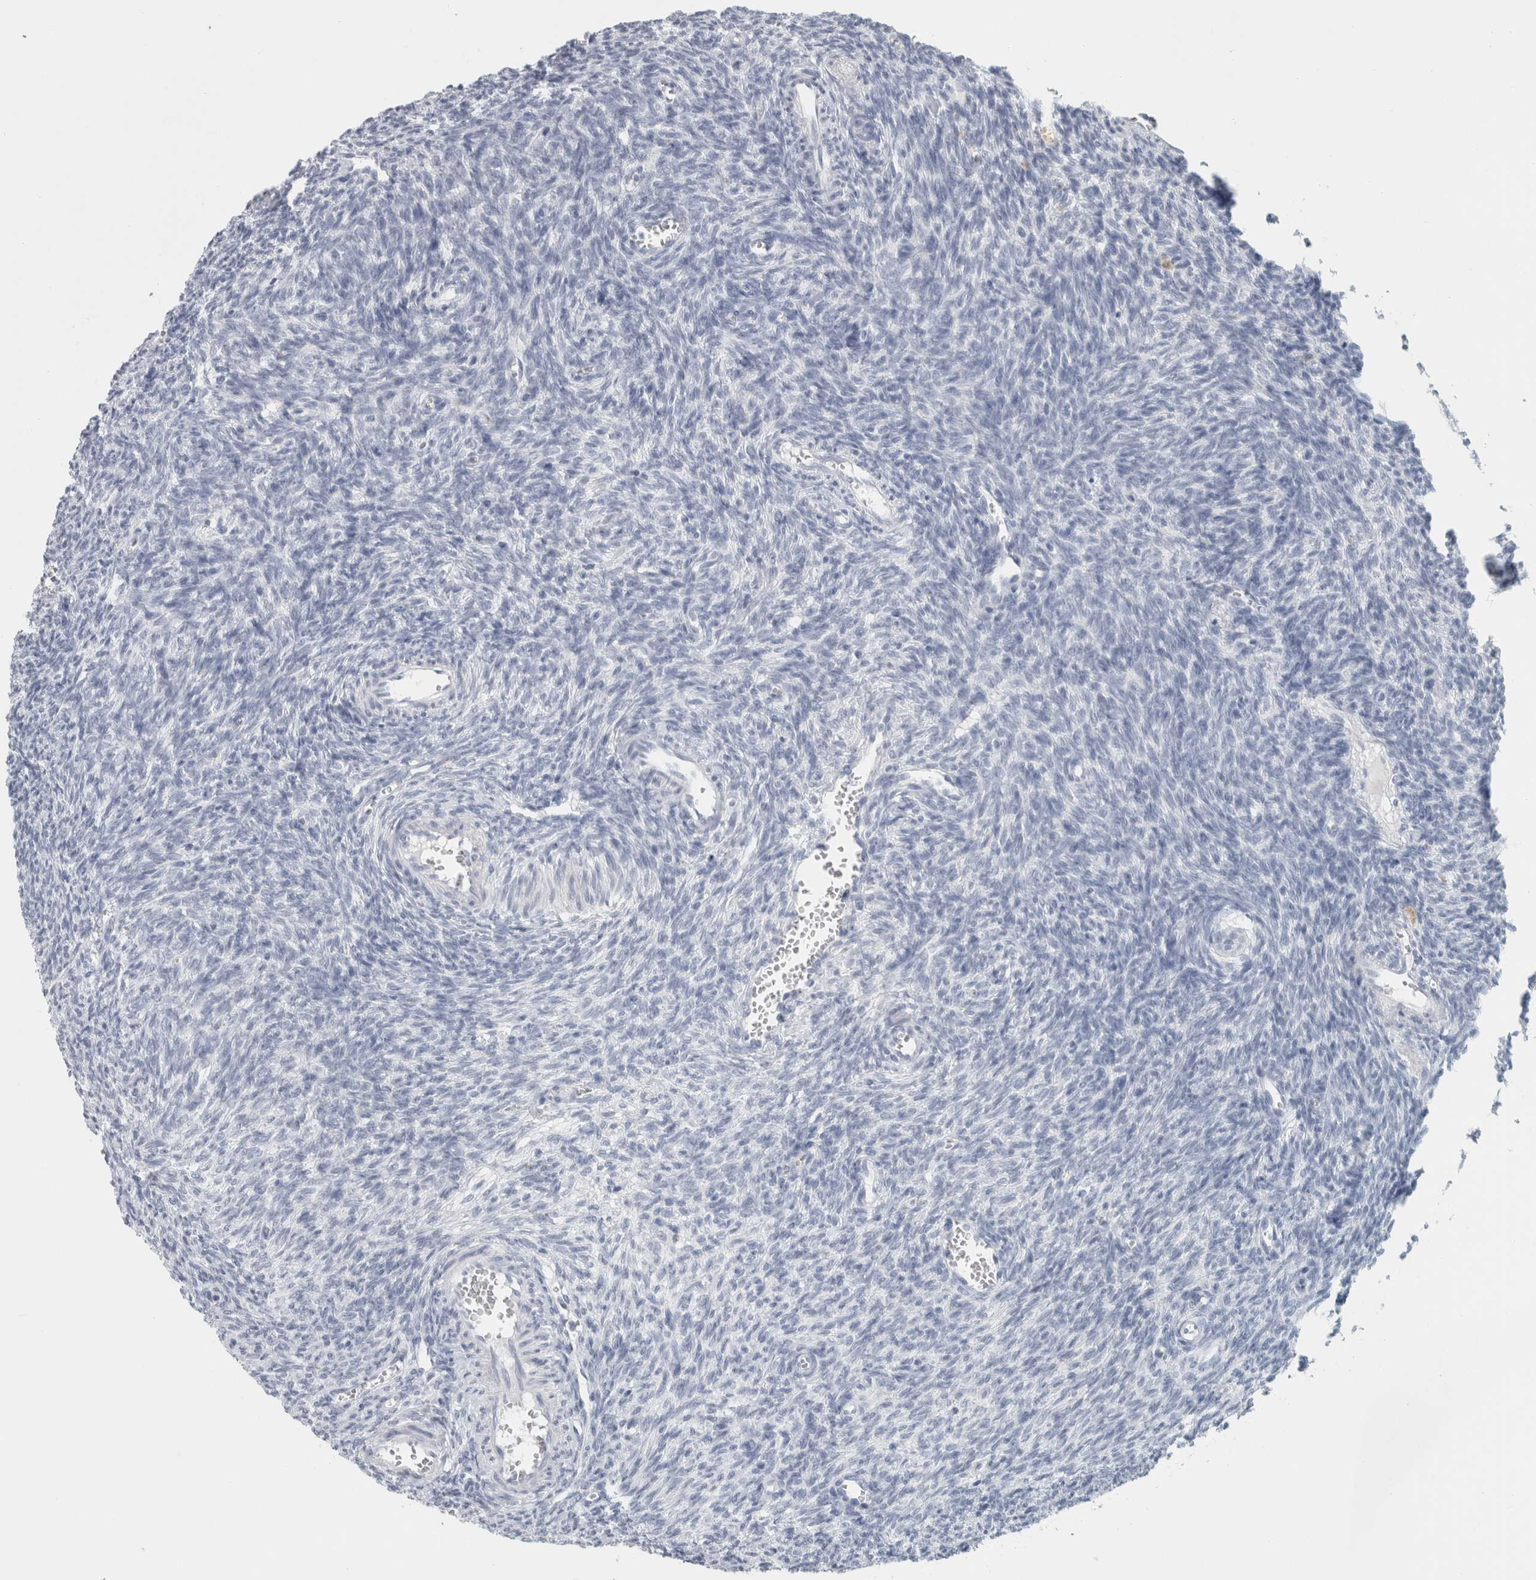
{"staining": {"intensity": "negative", "quantity": "none", "location": "none"}, "tissue": "ovary", "cell_type": "Follicle cells", "image_type": "normal", "snomed": [{"axis": "morphology", "description": "Normal tissue, NOS"}, {"axis": "topography", "description": "Ovary"}], "caption": "Immunohistochemical staining of normal human ovary demonstrates no significant positivity in follicle cells. (Brightfield microscopy of DAB (3,3'-diaminobenzidine) immunohistochemistry at high magnification).", "gene": "SLC28A3", "patient": {"sex": "female", "age": 27}}